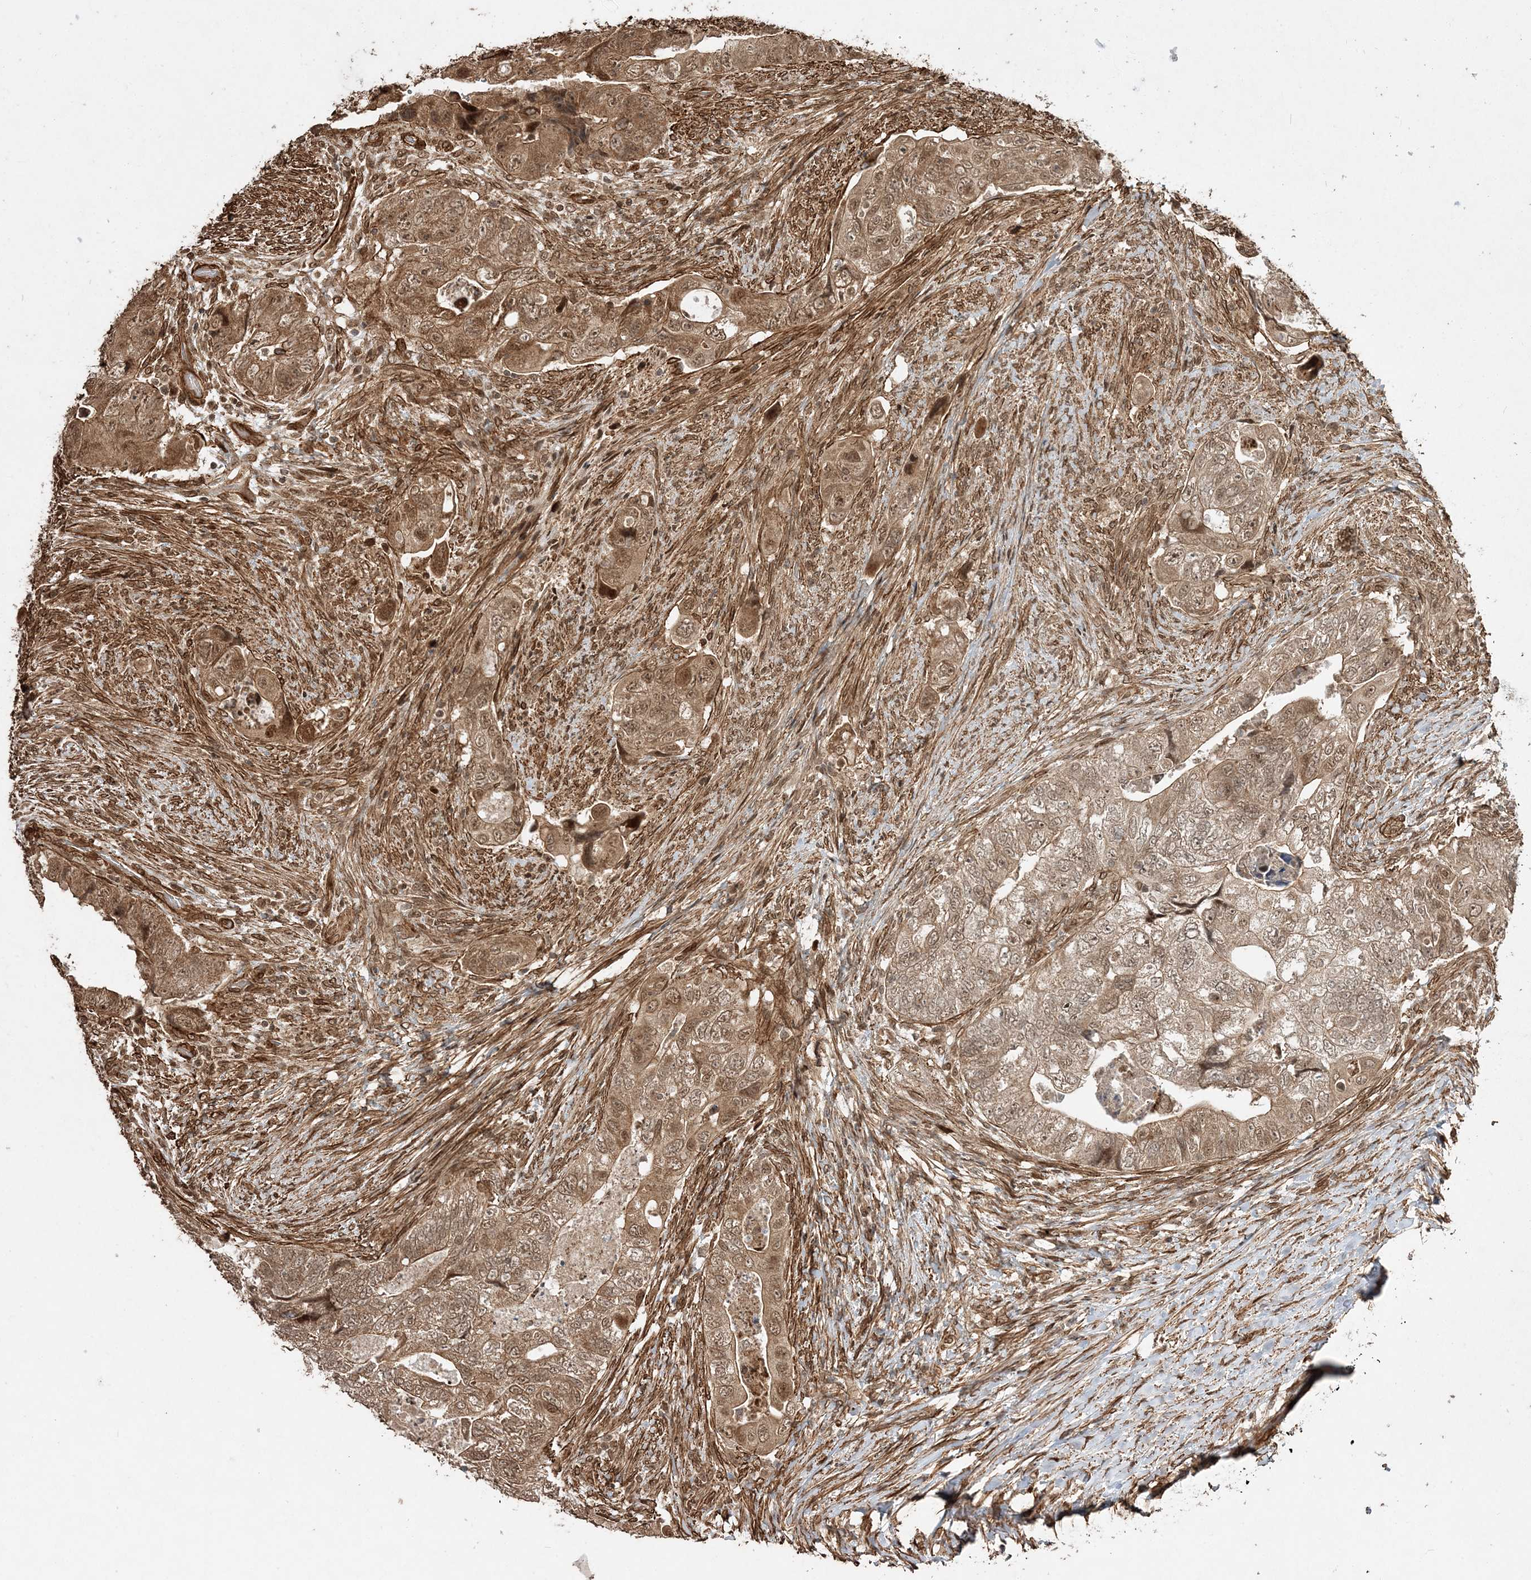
{"staining": {"intensity": "moderate", "quantity": ">75%", "location": "cytoplasmic/membranous,nuclear"}, "tissue": "colorectal cancer", "cell_type": "Tumor cells", "image_type": "cancer", "snomed": [{"axis": "morphology", "description": "Adenocarcinoma, NOS"}, {"axis": "topography", "description": "Rectum"}], "caption": "This image demonstrates colorectal cancer stained with immunohistochemistry (IHC) to label a protein in brown. The cytoplasmic/membranous and nuclear of tumor cells show moderate positivity for the protein. Nuclei are counter-stained blue.", "gene": "ETAA1", "patient": {"sex": "male", "age": 63}}